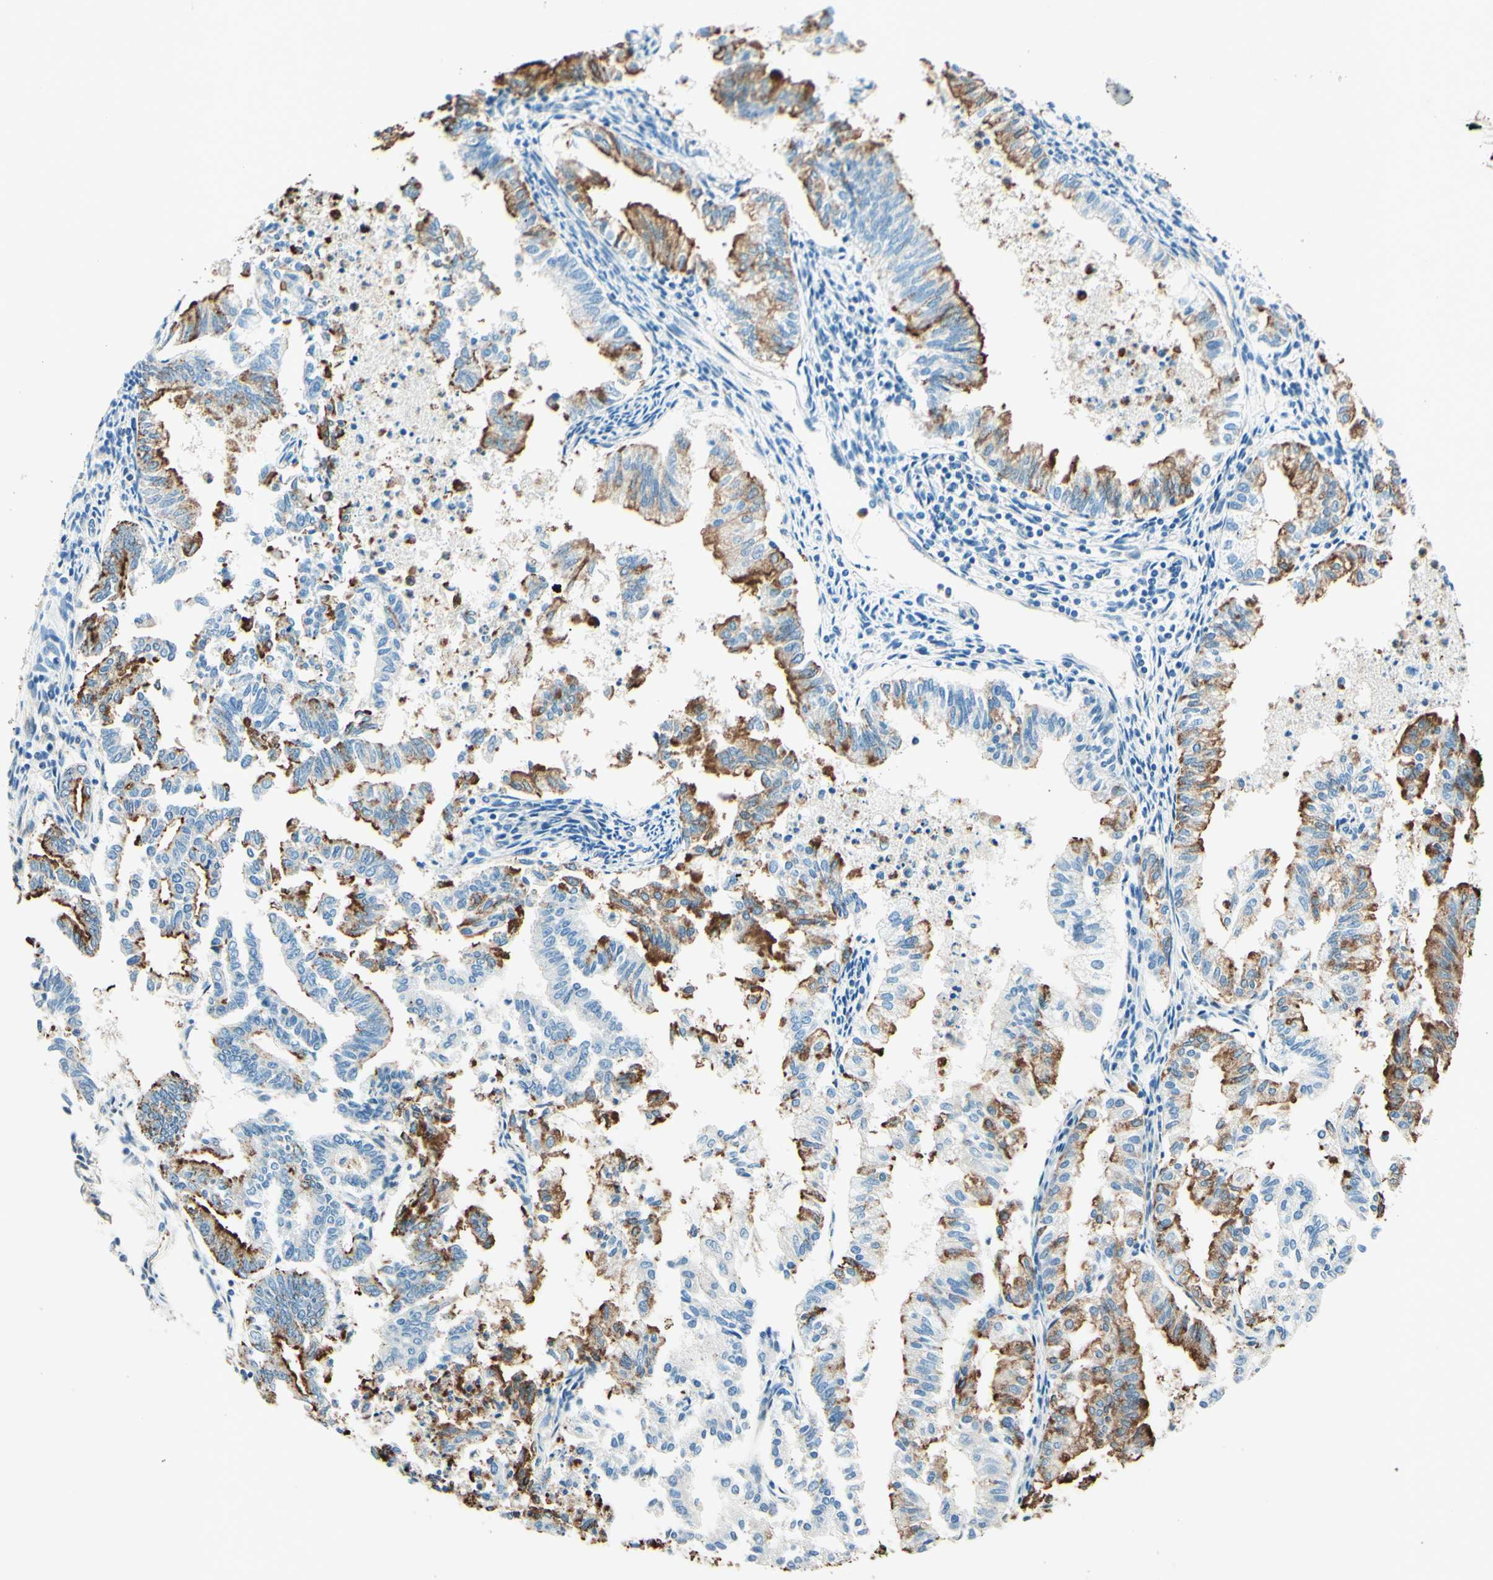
{"staining": {"intensity": "moderate", "quantity": ">75%", "location": "cytoplasmic/membranous"}, "tissue": "endometrial cancer", "cell_type": "Tumor cells", "image_type": "cancer", "snomed": [{"axis": "morphology", "description": "Necrosis, NOS"}, {"axis": "morphology", "description": "Adenocarcinoma, NOS"}, {"axis": "topography", "description": "Endometrium"}], "caption": "High-power microscopy captured an IHC photomicrograph of endometrial cancer, revealing moderate cytoplasmic/membranous staining in approximately >75% of tumor cells. Immunohistochemistry (ihc) stains the protein in brown and the nuclei are stained blue.", "gene": "TAOK2", "patient": {"sex": "female", "age": 79}}